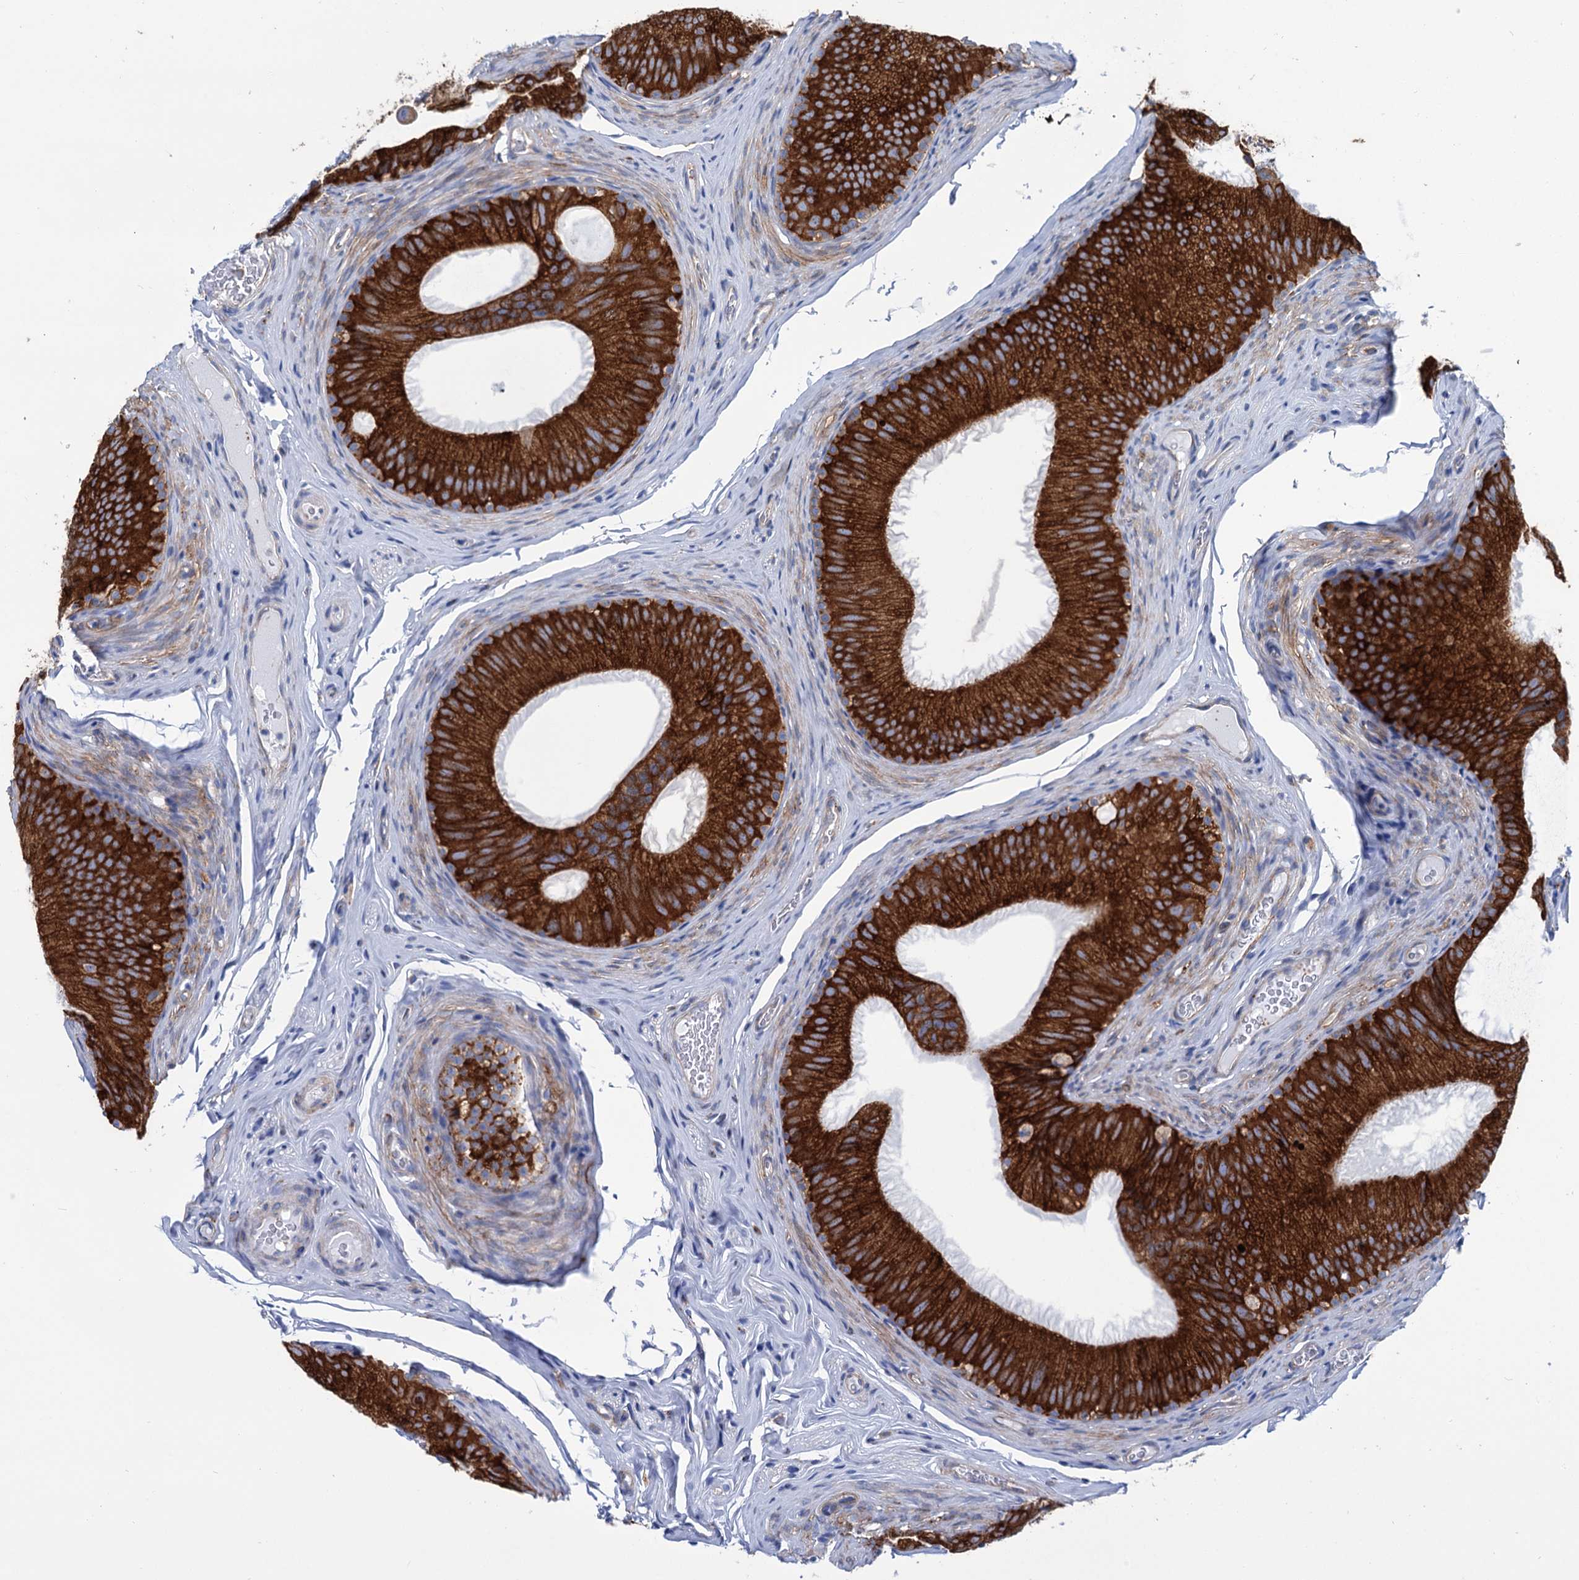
{"staining": {"intensity": "strong", "quantity": ">75%", "location": "cytoplasmic/membranous"}, "tissue": "epididymis", "cell_type": "Glandular cells", "image_type": "normal", "snomed": [{"axis": "morphology", "description": "Normal tissue, NOS"}, {"axis": "topography", "description": "Epididymis"}], "caption": "Unremarkable epididymis reveals strong cytoplasmic/membranous staining in approximately >75% of glandular cells, visualized by immunohistochemistry.", "gene": "SHE", "patient": {"sex": "male", "age": 34}}